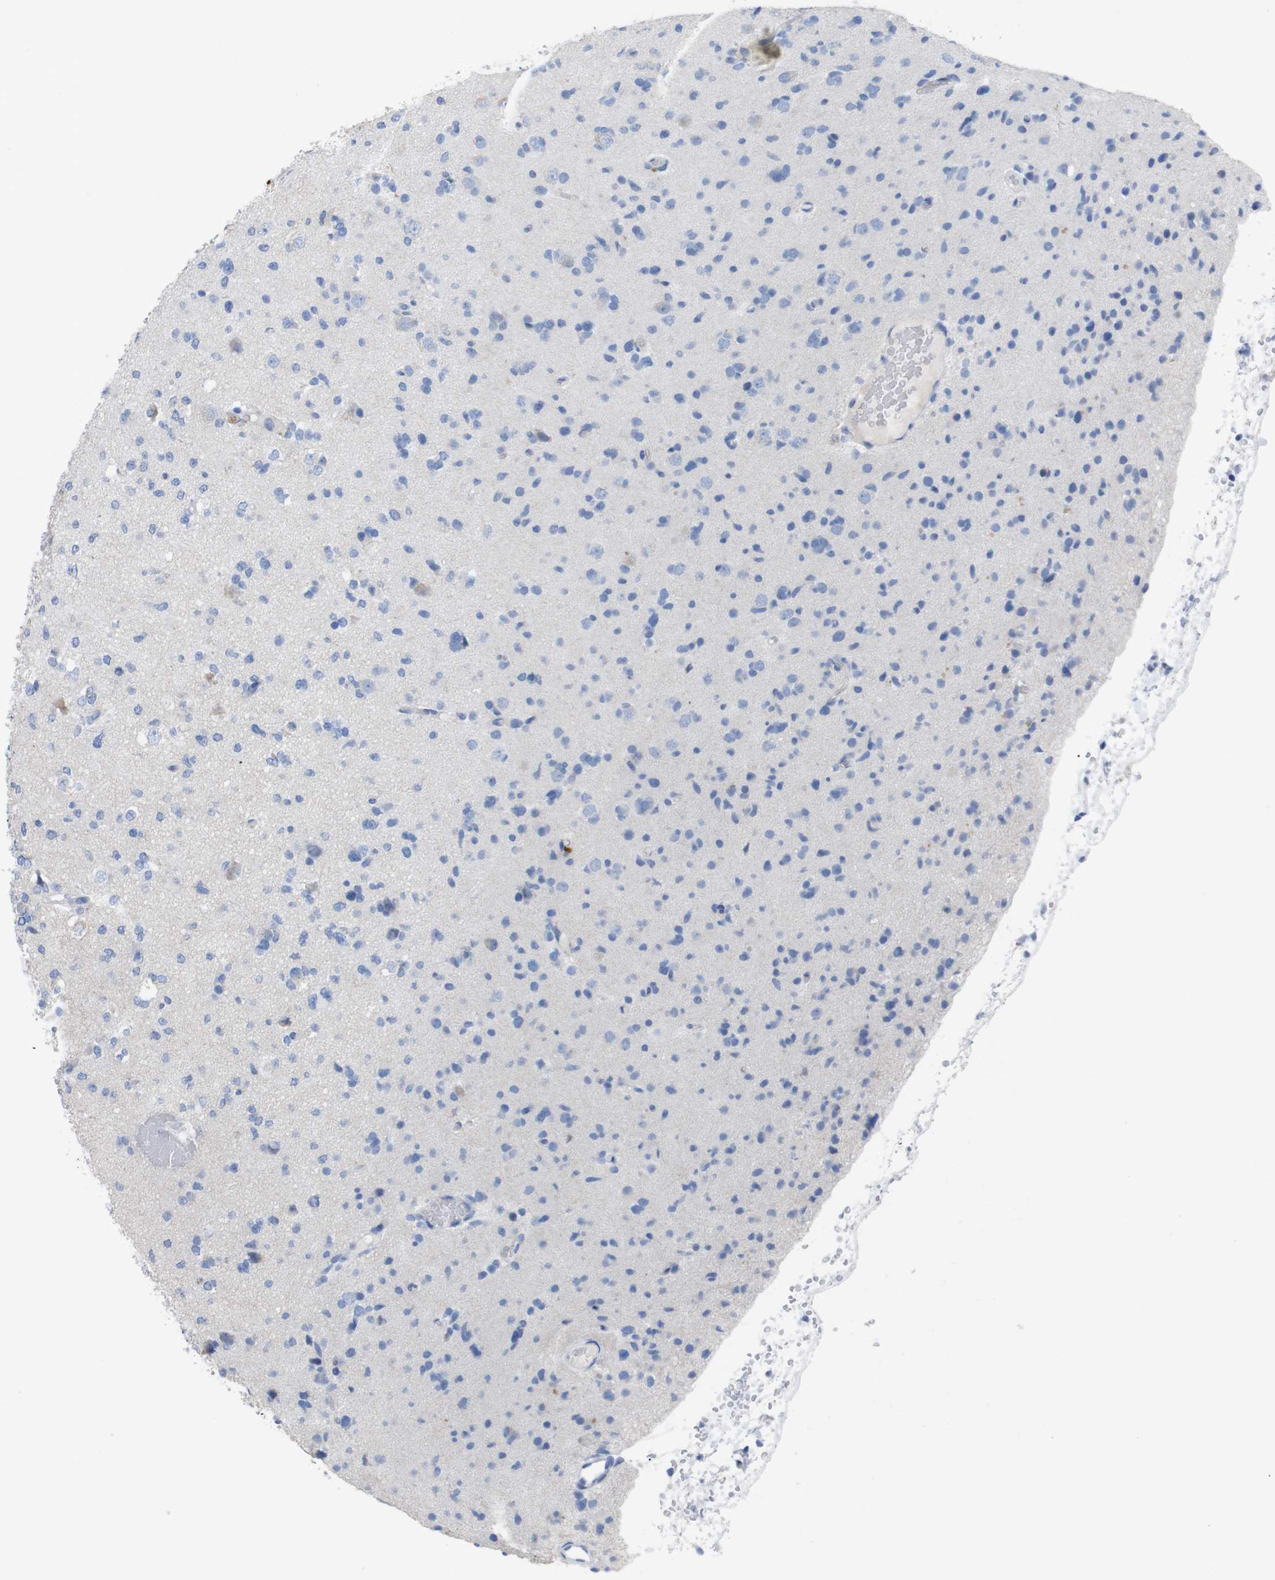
{"staining": {"intensity": "negative", "quantity": "none", "location": "none"}, "tissue": "glioma", "cell_type": "Tumor cells", "image_type": "cancer", "snomed": [{"axis": "morphology", "description": "Glioma, malignant, Low grade"}, {"axis": "topography", "description": "Brain"}], "caption": "A micrograph of human glioma is negative for staining in tumor cells.", "gene": "GJB2", "patient": {"sex": "female", "age": 22}}